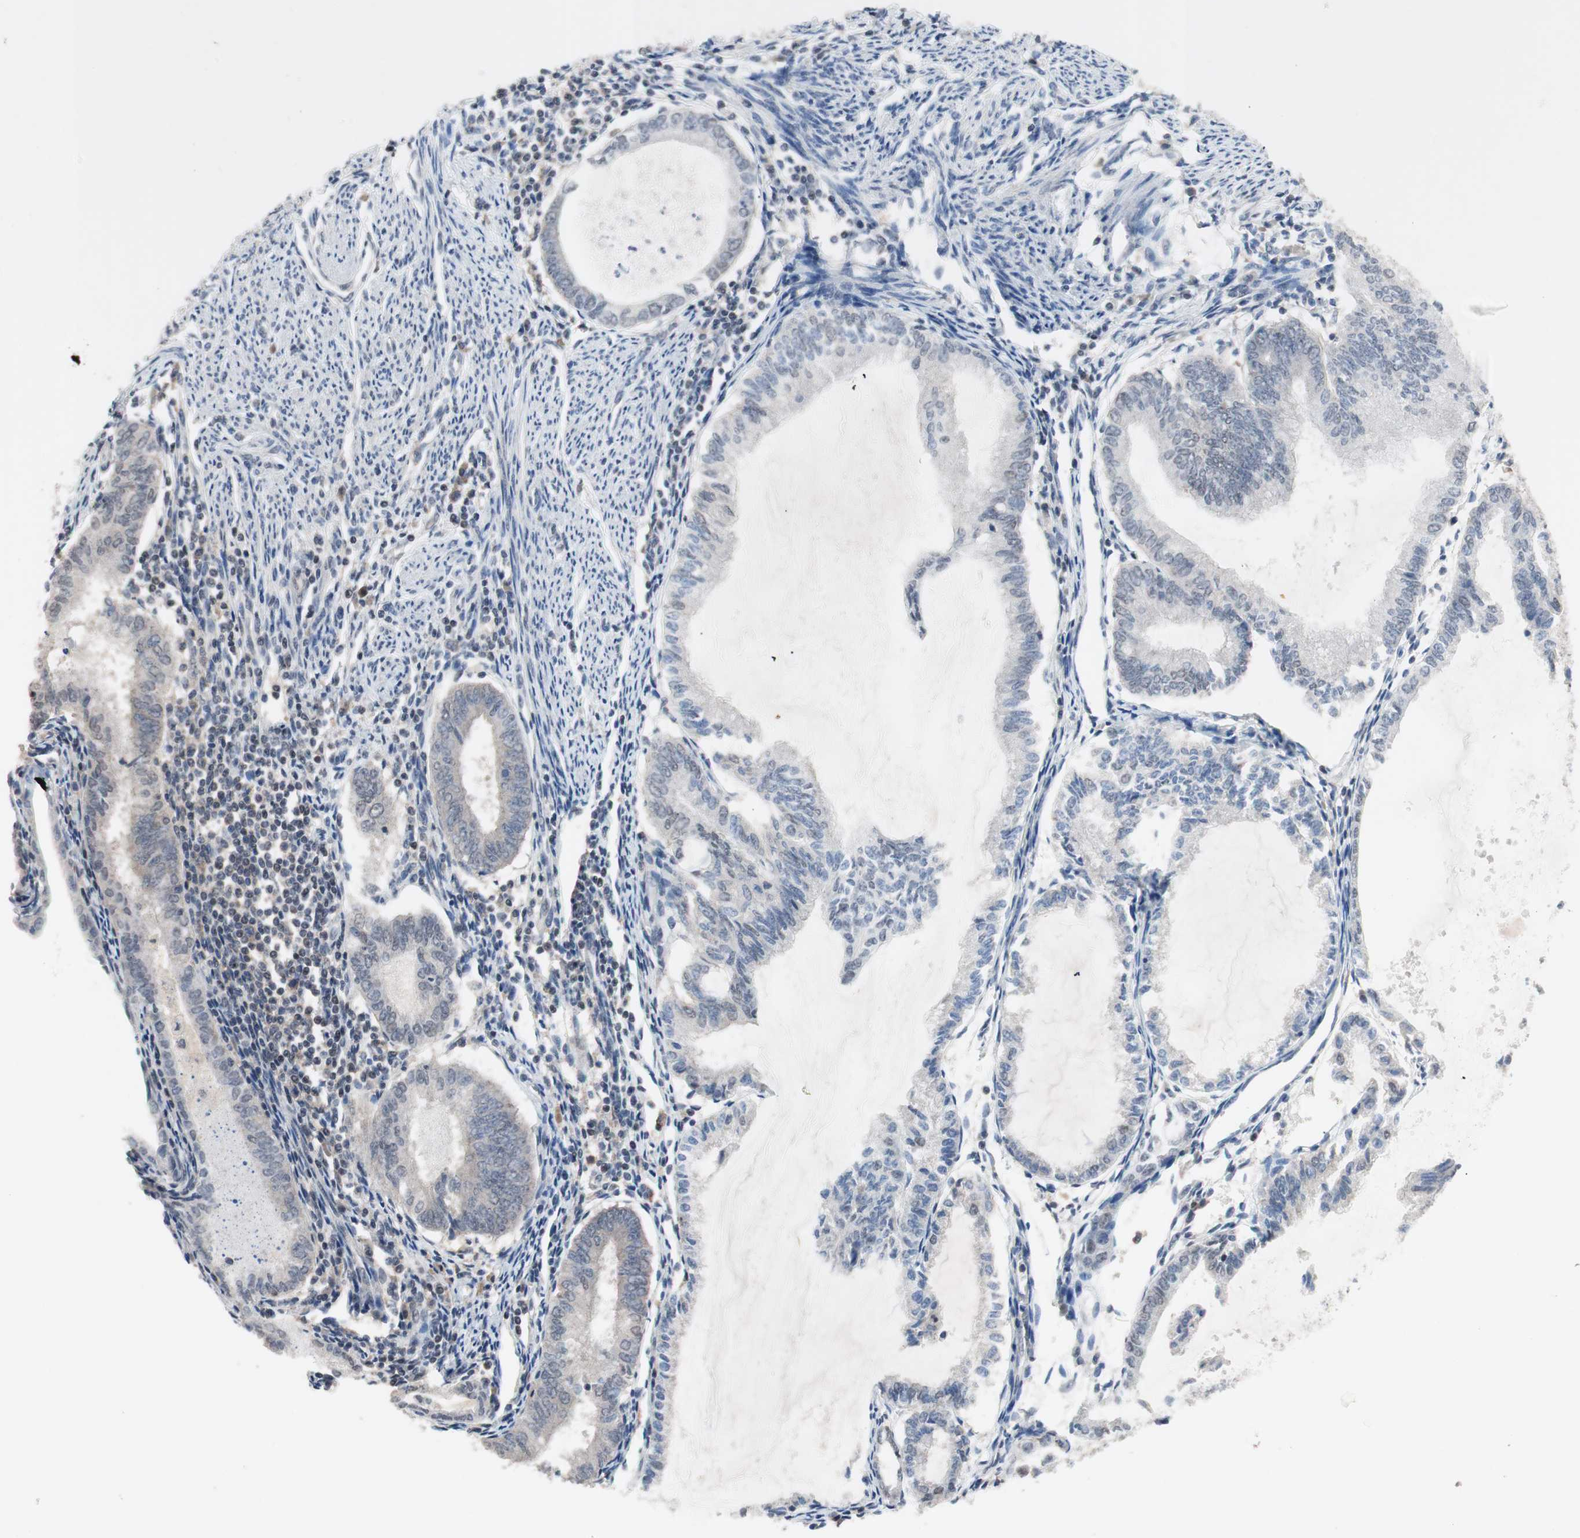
{"staining": {"intensity": "weak", "quantity": "<25%", "location": "cytoplasmic/membranous"}, "tissue": "endometrial cancer", "cell_type": "Tumor cells", "image_type": "cancer", "snomed": [{"axis": "morphology", "description": "Adenocarcinoma, NOS"}, {"axis": "topography", "description": "Endometrium"}], "caption": "High magnification brightfield microscopy of endometrial cancer (adenocarcinoma) stained with DAB (3,3'-diaminobenzidine) (brown) and counterstained with hematoxylin (blue): tumor cells show no significant staining.", "gene": "GART", "patient": {"sex": "female", "age": 86}}